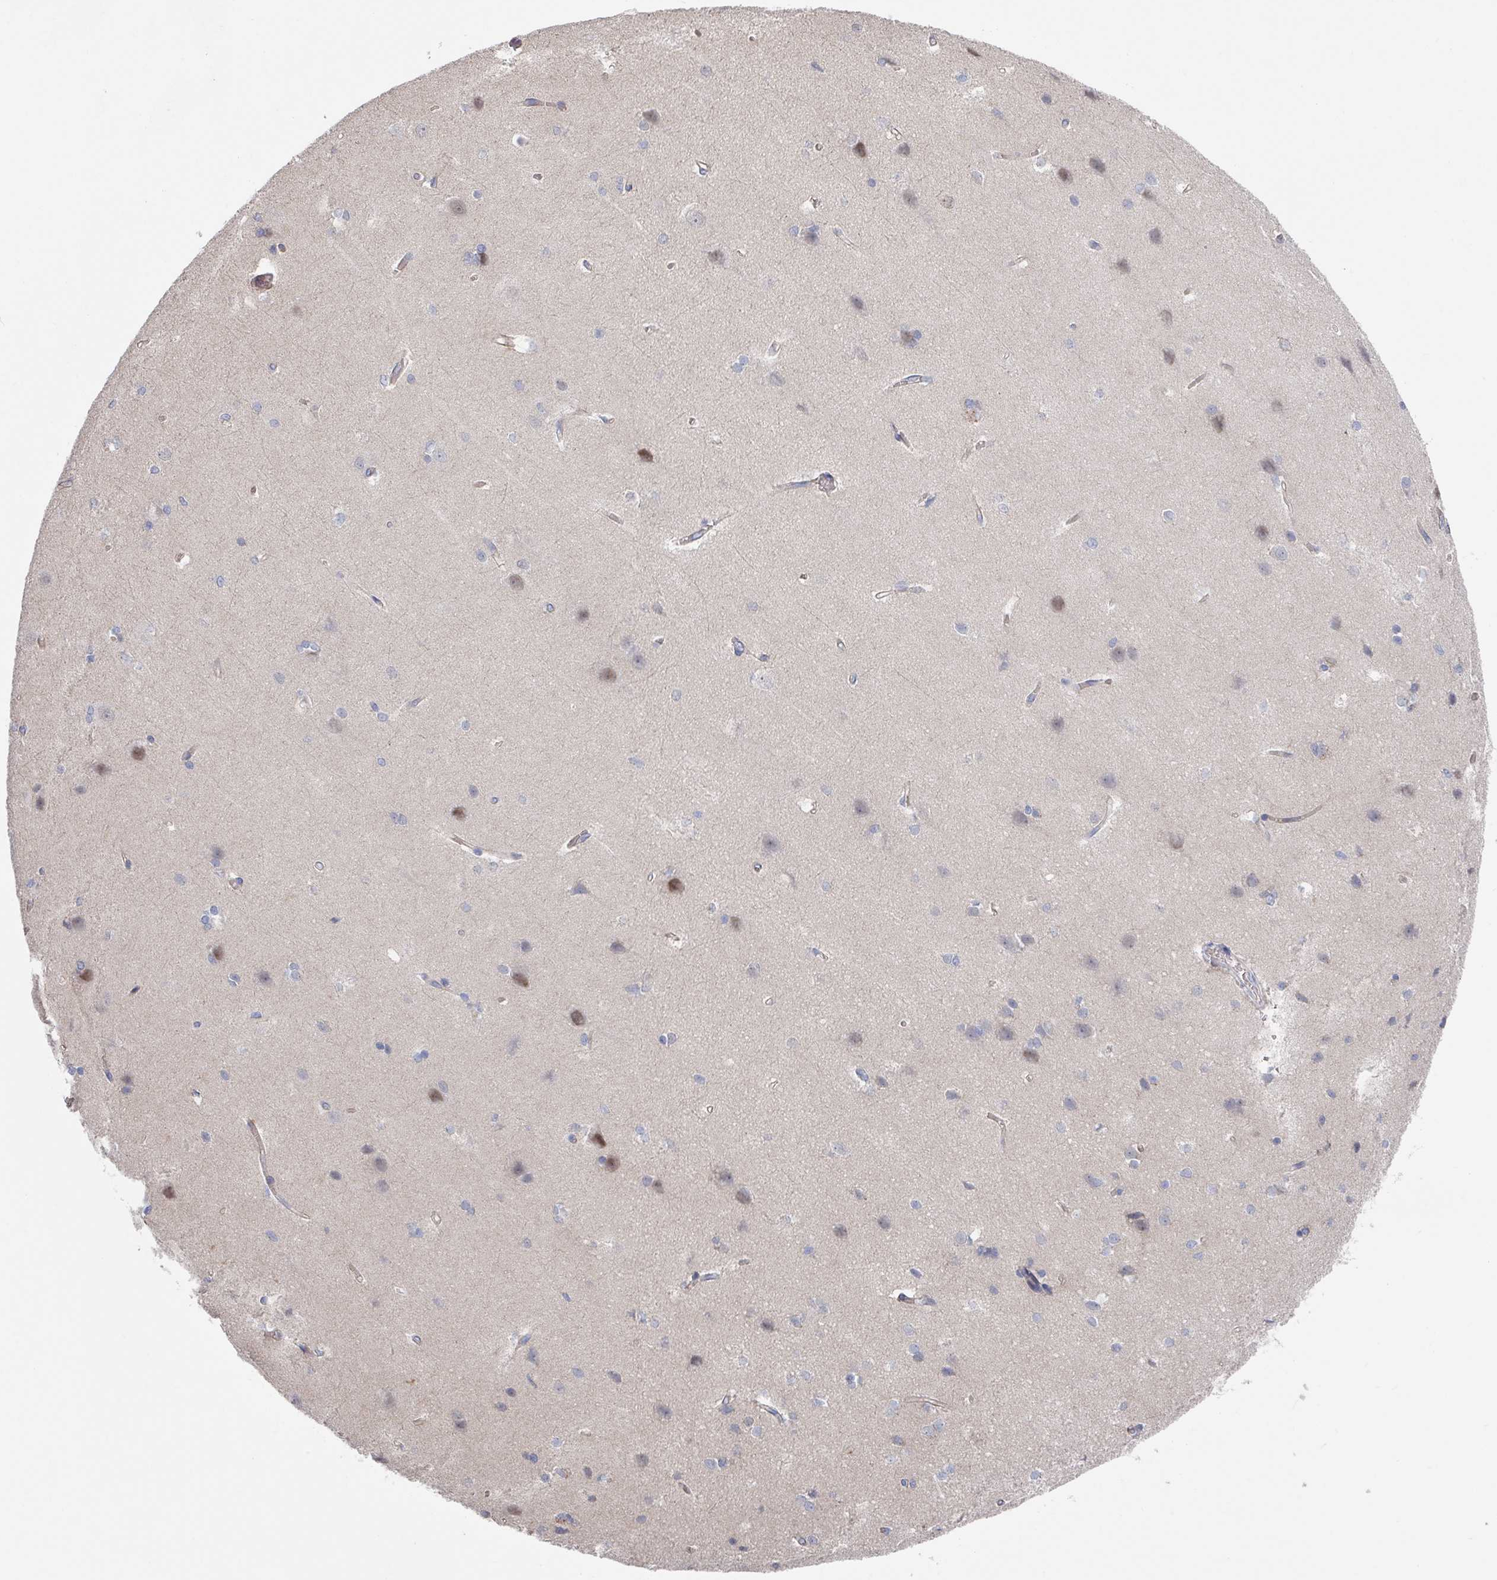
{"staining": {"intensity": "negative", "quantity": "none", "location": "none"}, "tissue": "cerebral cortex", "cell_type": "Endothelial cells", "image_type": "normal", "snomed": [{"axis": "morphology", "description": "Normal tissue, NOS"}, {"axis": "topography", "description": "Cerebral cortex"}], "caption": "The histopathology image reveals no staining of endothelial cells in unremarkable cerebral cortex.", "gene": "EFL1", "patient": {"sex": "male", "age": 37}}